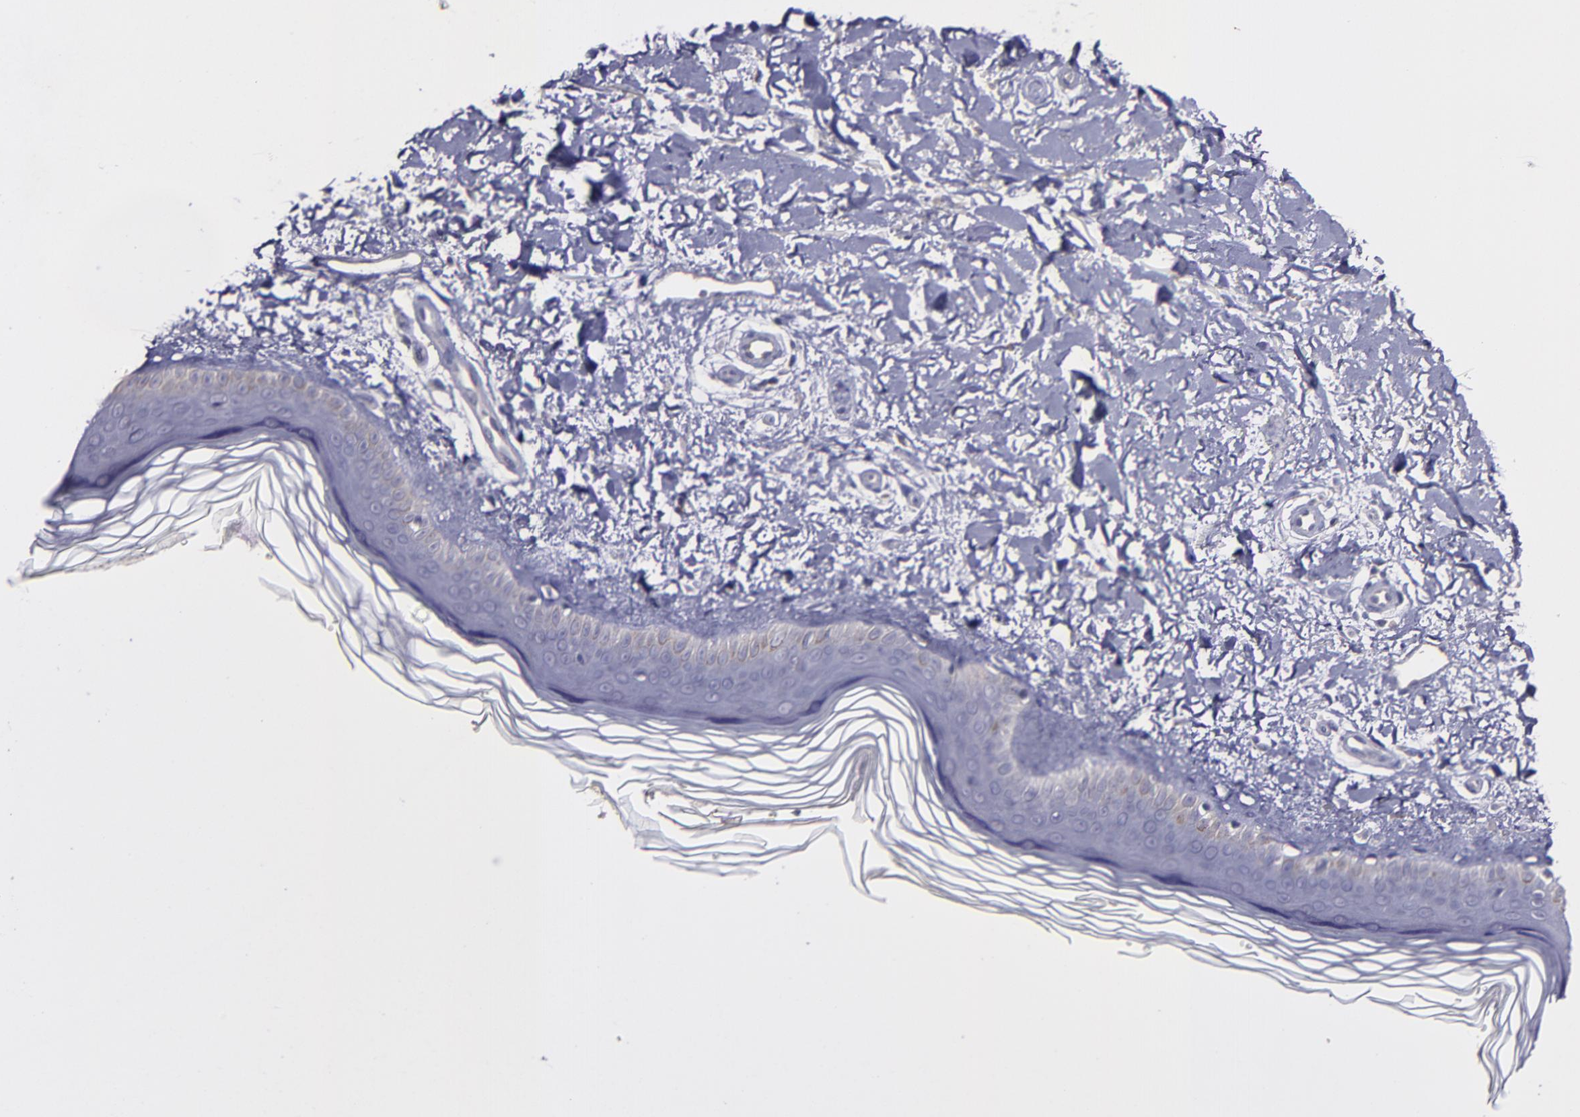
{"staining": {"intensity": "negative", "quantity": "none", "location": "none"}, "tissue": "skin", "cell_type": "Fibroblasts", "image_type": "normal", "snomed": [{"axis": "morphology", "description": "Normal tissue, NOS"}, {"axis": "topography", "description": "Skin"}], "caption": "DAB immunohistochemical staining of benign skin displays no significant positivity in fibroblasts.", "gene": "MASP1", "patient": {"sex": "female", "age": 19}}